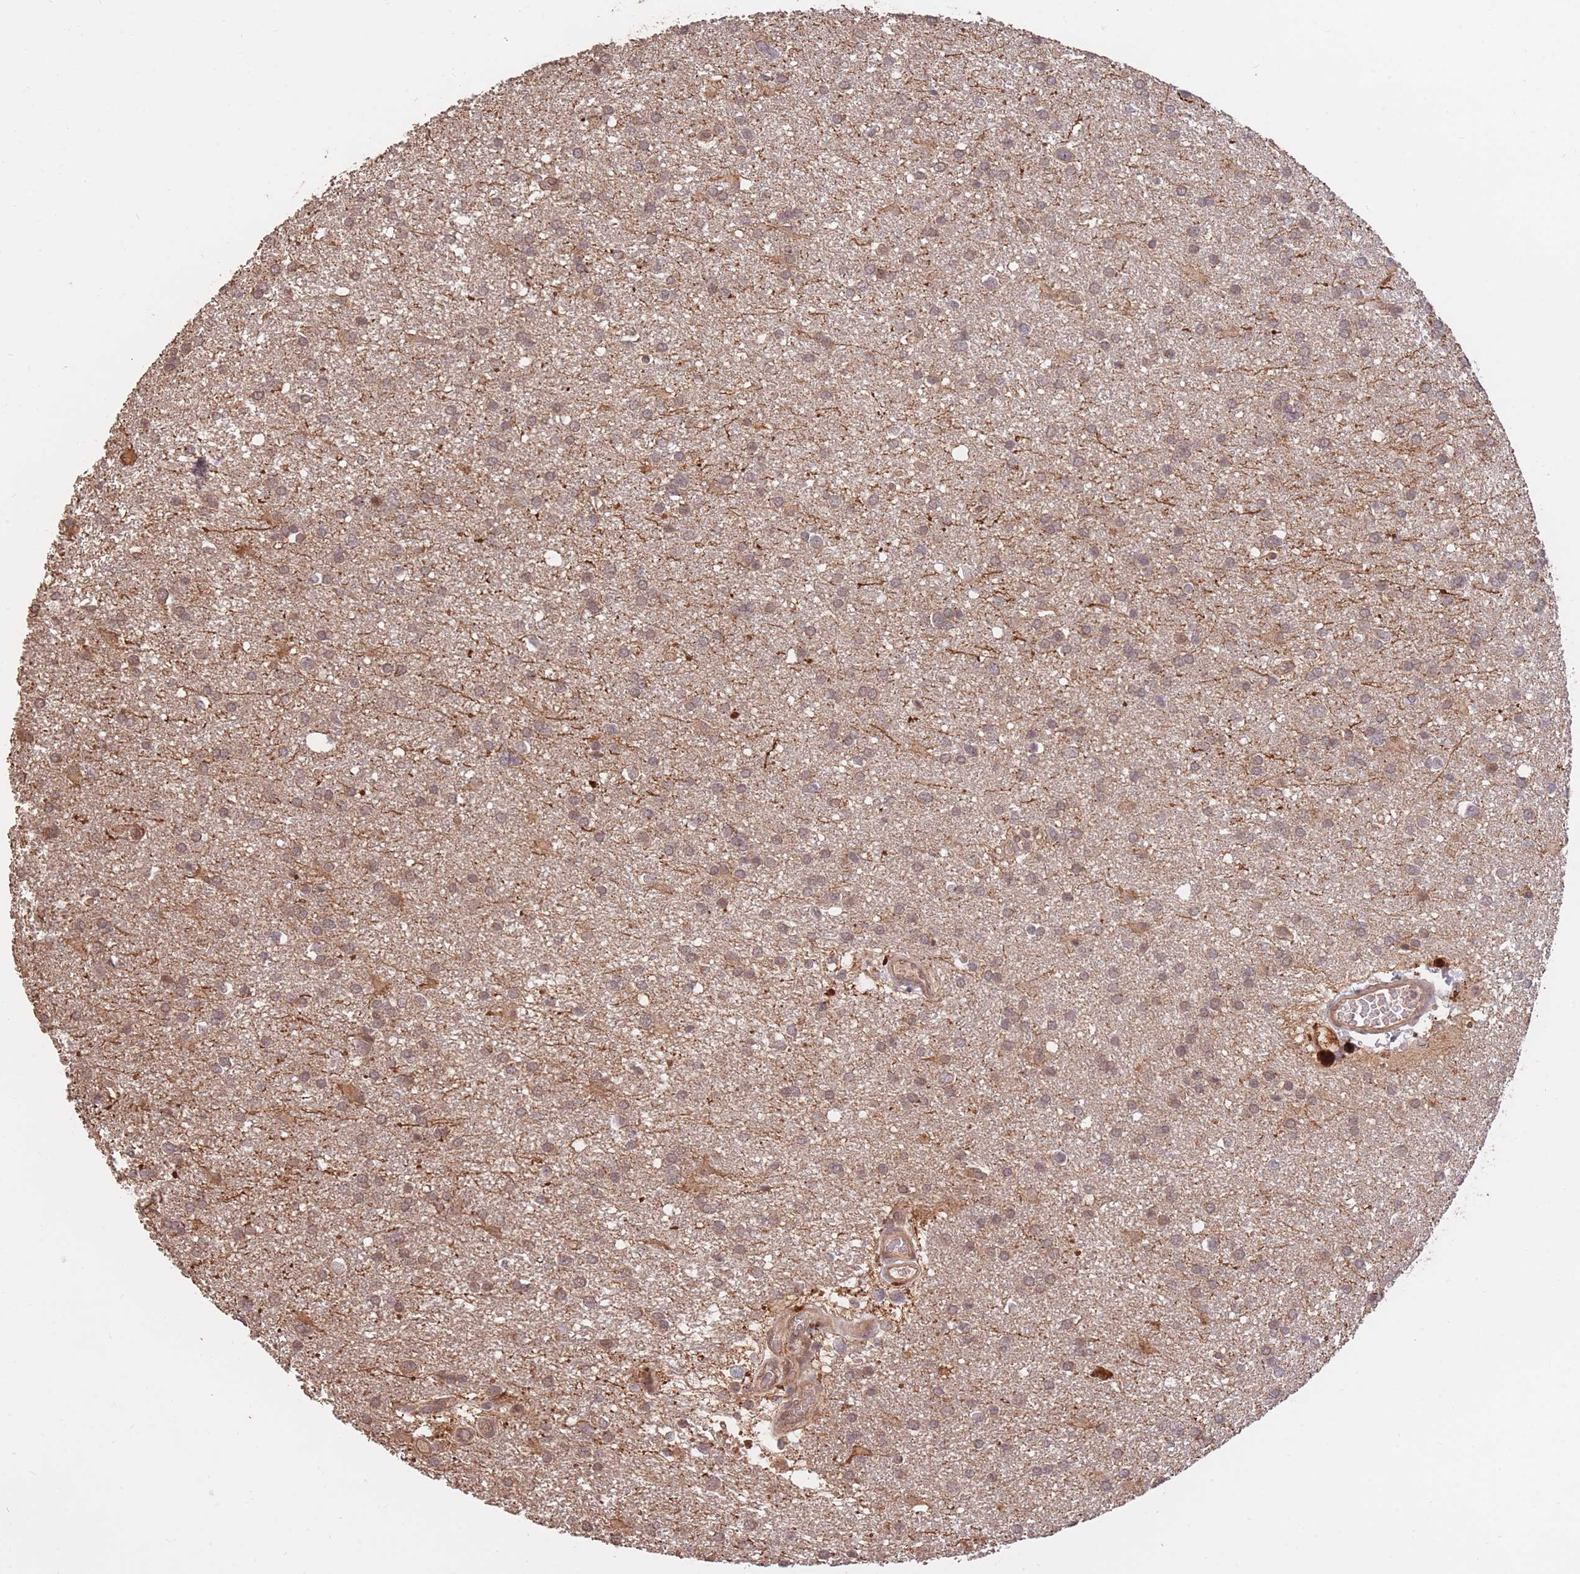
{"staining": {"intensity": "weak", "quantity": "25%-75%", "location": "cytoplasmic/membranous"}, "tissue": "glioma", "cell_type": "Tumor cells", "image_type": "cancer", "snomed": [{"axis": "morphology", "description": "Glioma, malignant, Low grade"}, {"axis": "topography", "description": "Brain"}], "caption": "Glioma stained with DAB (3,3'-diaminobenzidine) immunohistochemistry (IHC) exhibits low levels of weak cytoplasmic/membranous positivity in approximately 25%-75% of tumor cells.", "gene": "RGS14", "patient": {"sex": "female", "age": 32}}